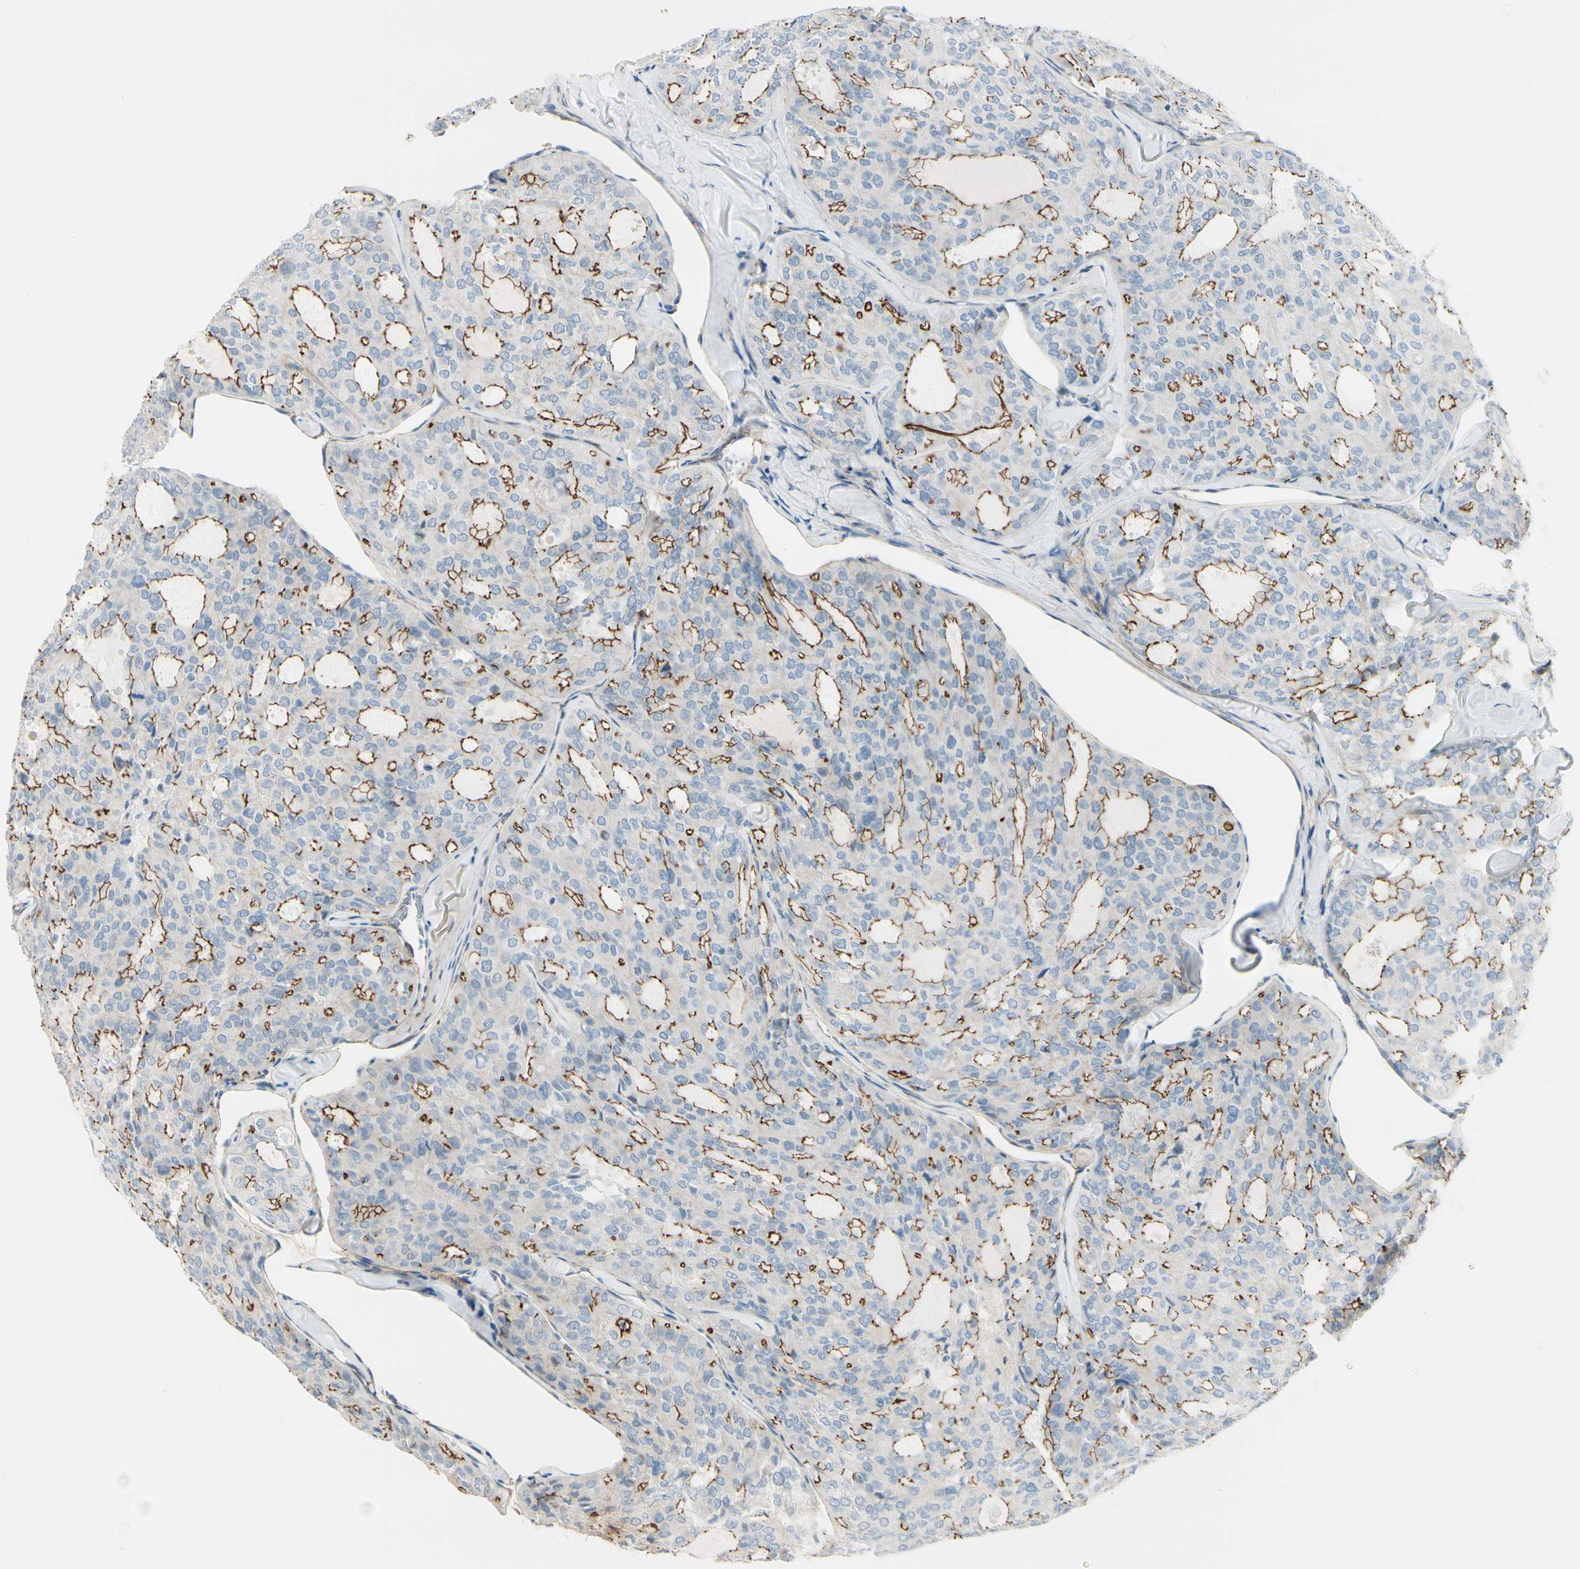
{"staining": {"intensity": "moderate", "quantity": "25%-75%", "location": "cytoplasmic/membranous"}, "tissue": "thyroid cancer", "cell_type": "Tumor cells", "image_type": "cancer", "snomed": [{"axis": "morphology", "description": "Follicular adenoma carcinoma, NOS"}, {"axis": "topography", "description": "Thyroid gland"}], "caption": "Immunohistochemistry of human follicular adenoma carcinoma (thyroid) shows medium levels of moderate cytoplasmic/membranous positivity in approximately 25%-75% of tumor cells. (Stains: DAB in brown, nuclei in blue, Microscopy: brightfield microscopy at high magnification).", "gene": "TJP1", "patient": {"sex": "male", "age": 75}}